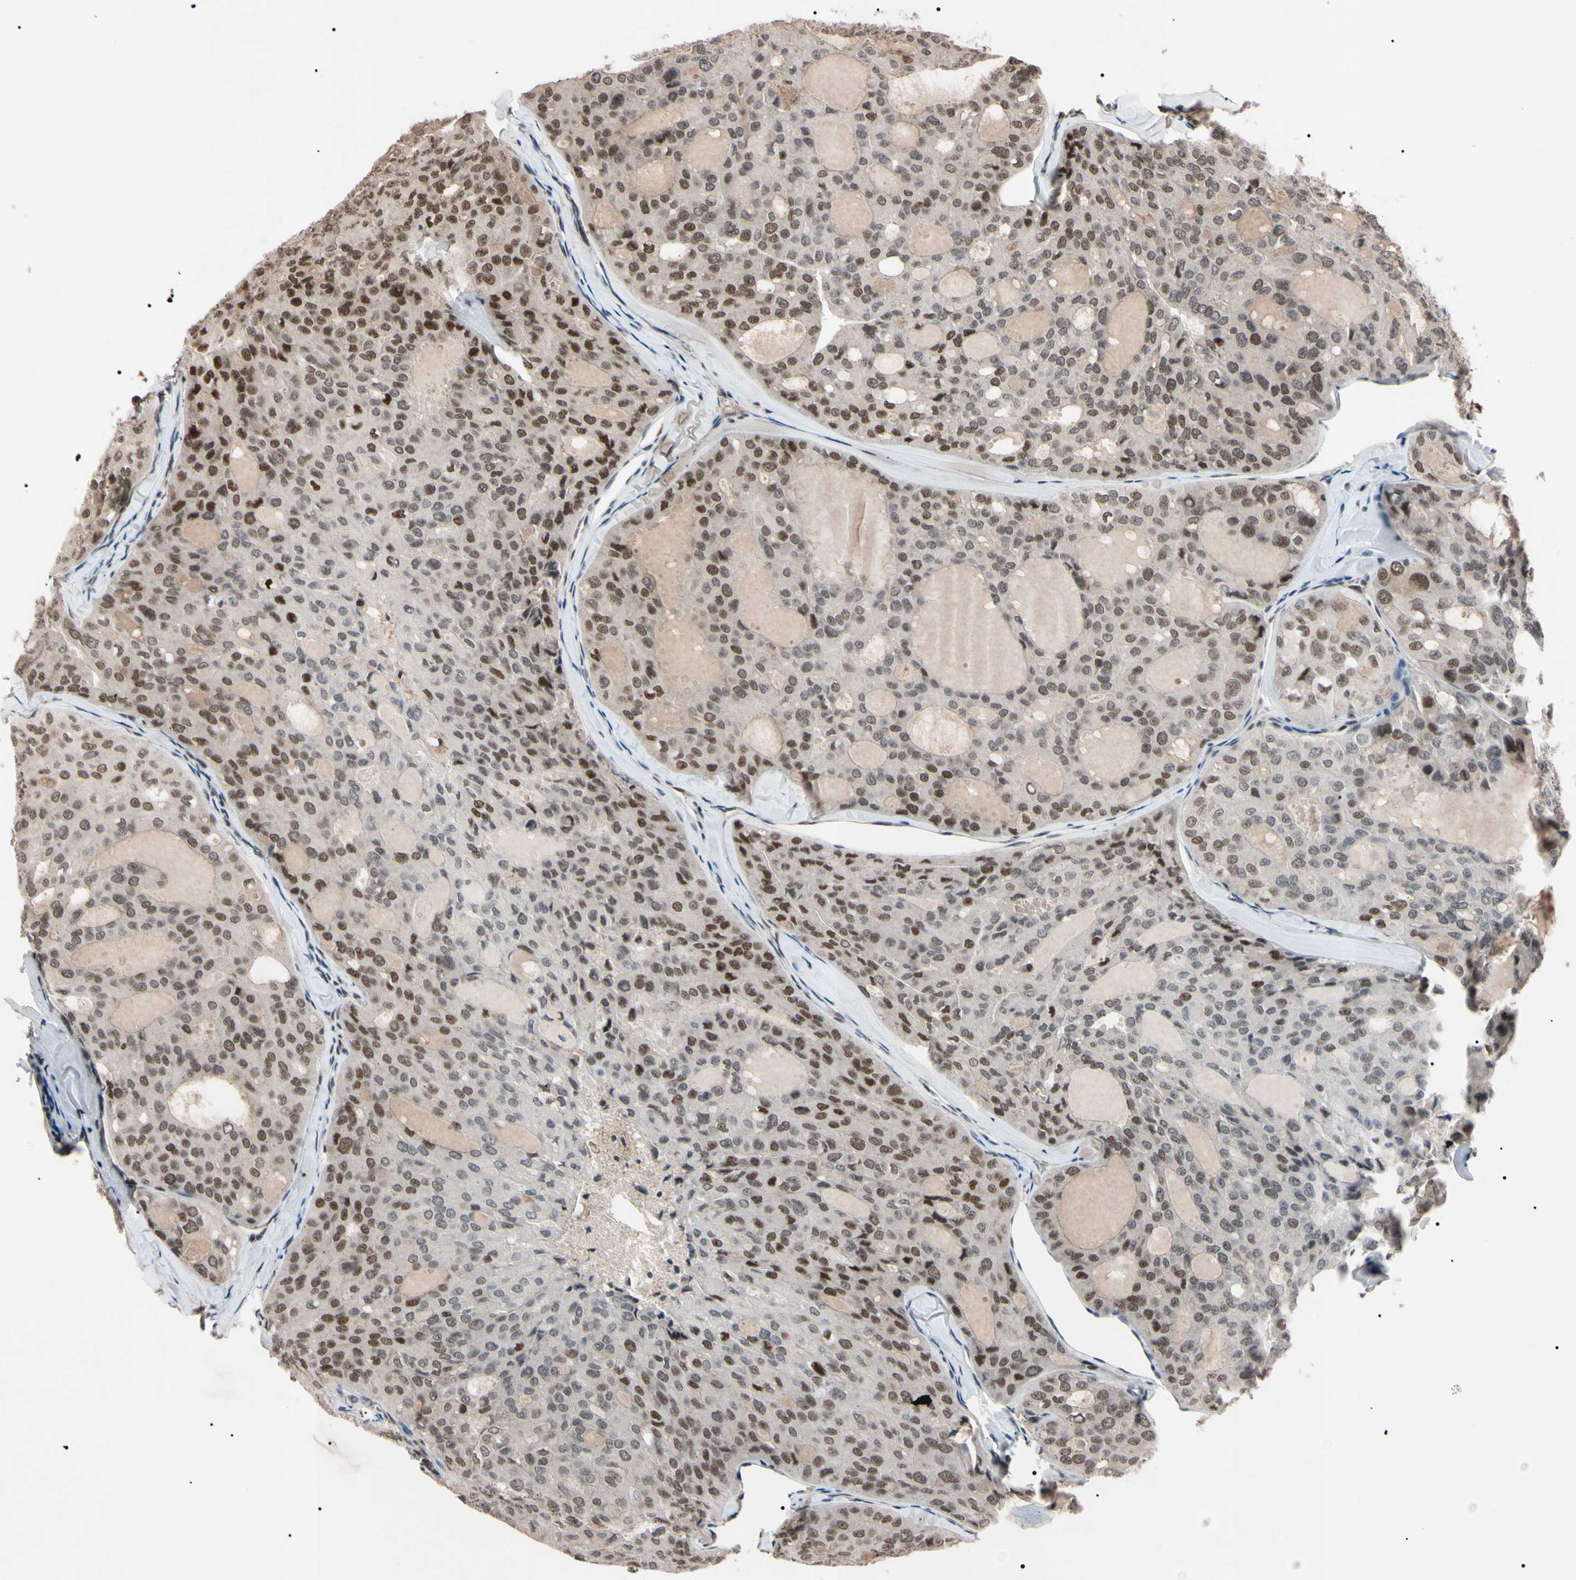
{"staining": {"intensity": "moderate", "quantity": "25%-75%", "location": "nuclear"}, "tissue": "thyroid cancer", "cell_type": "Tumor cells", "image_type": "cancer", "snomed": [{"axis": "morphology", "description": "Follicular adenoma carcinoma, NOS"}, {"axis": "topography", "description": "Thyroid gland"}], "caption": "Immunohistochemical staining of thyroid follicular adenoma carcinoma demonstrates medium levels of moderate nuclear positivity in approximately 25%-75% of tumor cells. (DAB = brown stain, brightfield microscopy at high magnification).", "gene": "YY1", "patient": {"sex": "male", "age": 75}}